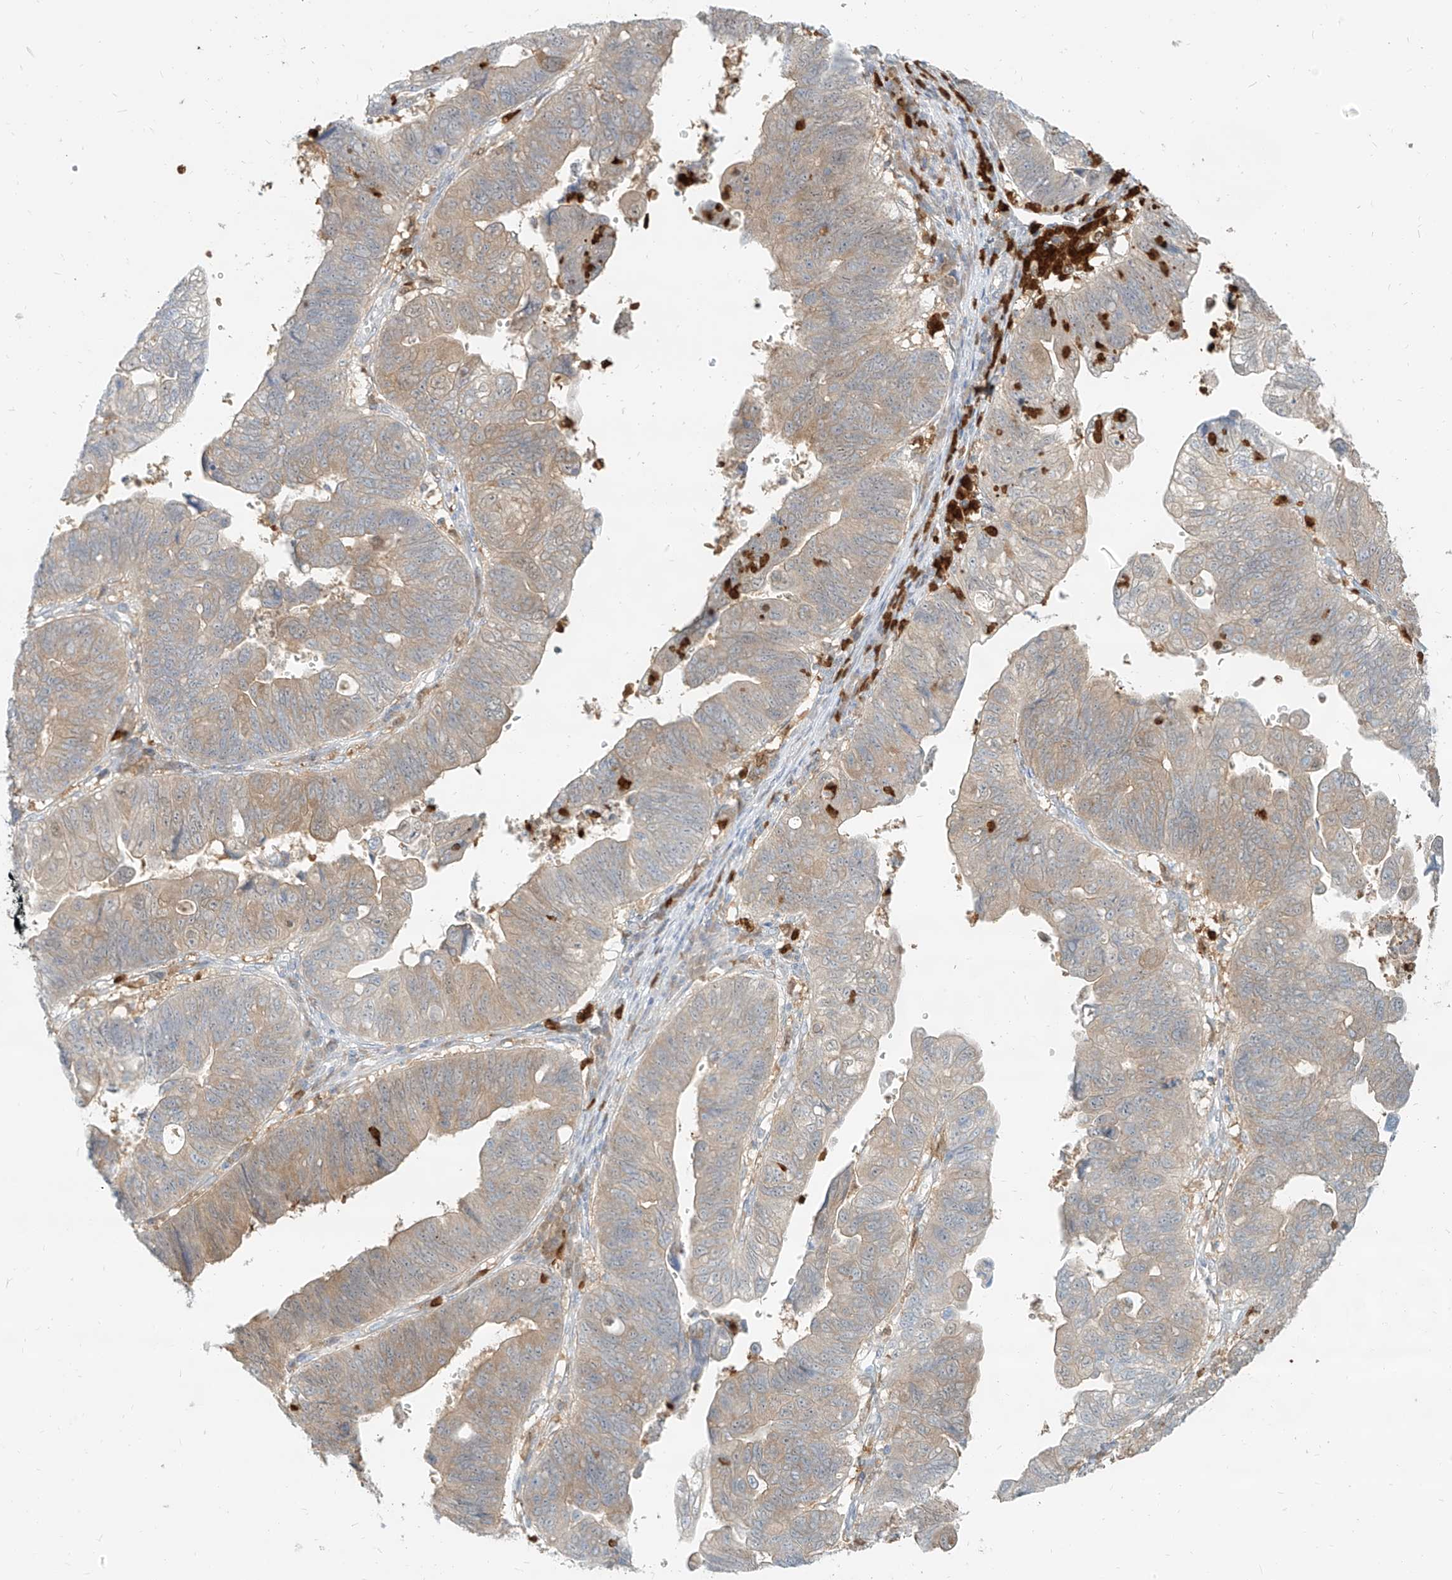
{"staining": {"intensity": "weak", "quantity": ">75%", "location": "cytoplasmic/membranous"}, "tissue": "stomach cancer", "cell_type": "Tumor cells", "image_type": "cancer", "snomed": [{"axis": "morphology", "description": "Adenocarcinoma, NOS"}, {"axis": "topography", "description": "Stomach"}], "caption": "Protein expression by immunohistochemistry (IHC) exhibits weak cytoplasmic/membranous positivity in about >75% of tumor cells in stomach cancer.", "gene": "PGD", "patient": {"sex": "male", "age": 59}}